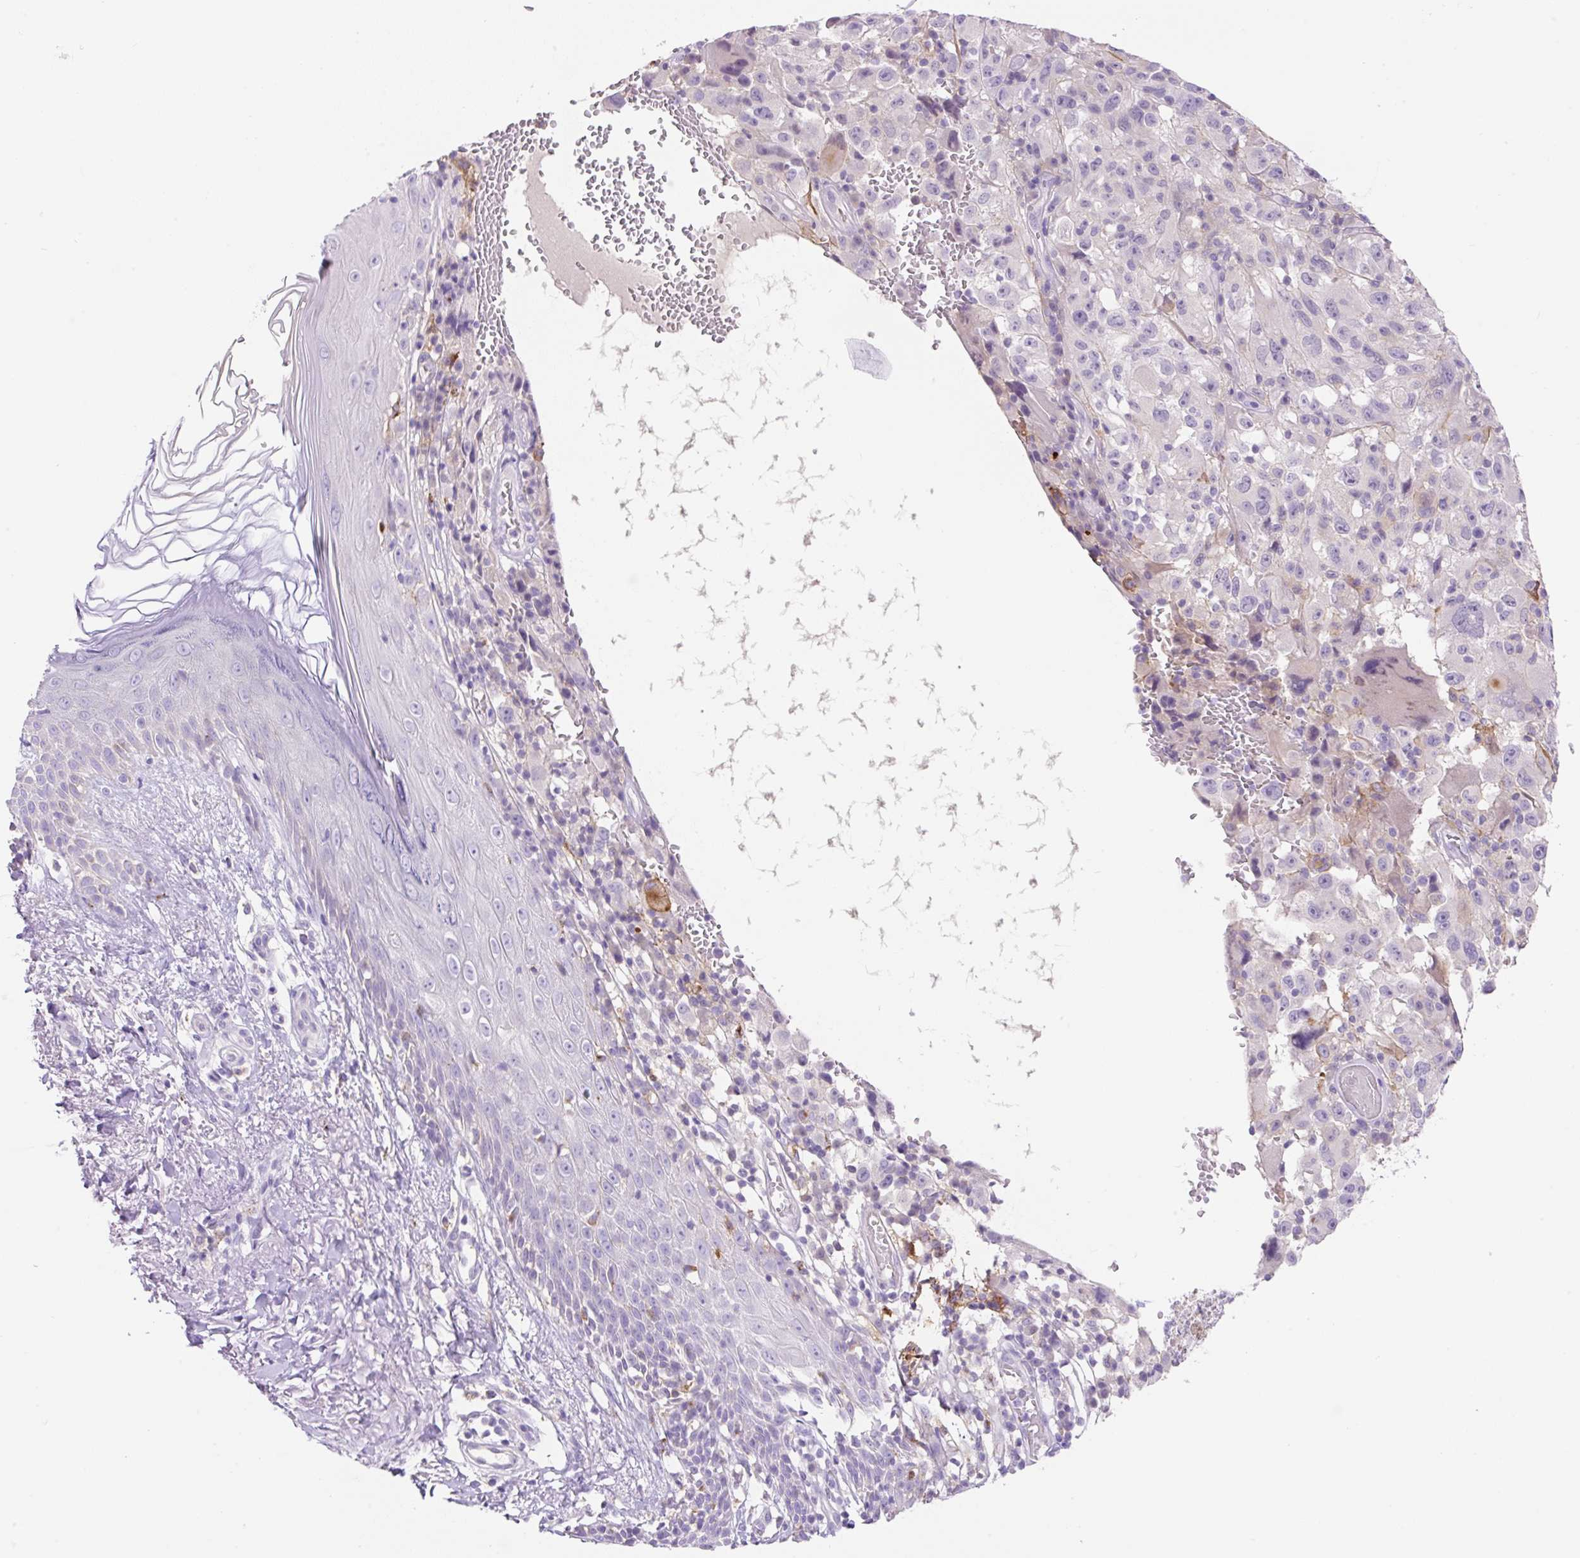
{"staining": {"intensity": "negative", "quantity": "none", "location": "none"}, "tissue": "melanoma", "cell_type": "Tumor cells", "image_type": "cancer", "snomed": [{"axis": "morphology", "description": "Malignant melanoma, NOS"}, {"axis": "topography", "description": "Skin"}], "caption": "Malignant melanoma was stained to show a protein in brown. There is no significant positivity in tumor cells. Brightfield microscopy of immunohistochemistry (IHC) stained with DAB (brown) and hematoxylin (blue), captured at high magnification.", "gene": "TDRD15", "patient": {"sex": "female", "age": 71}}